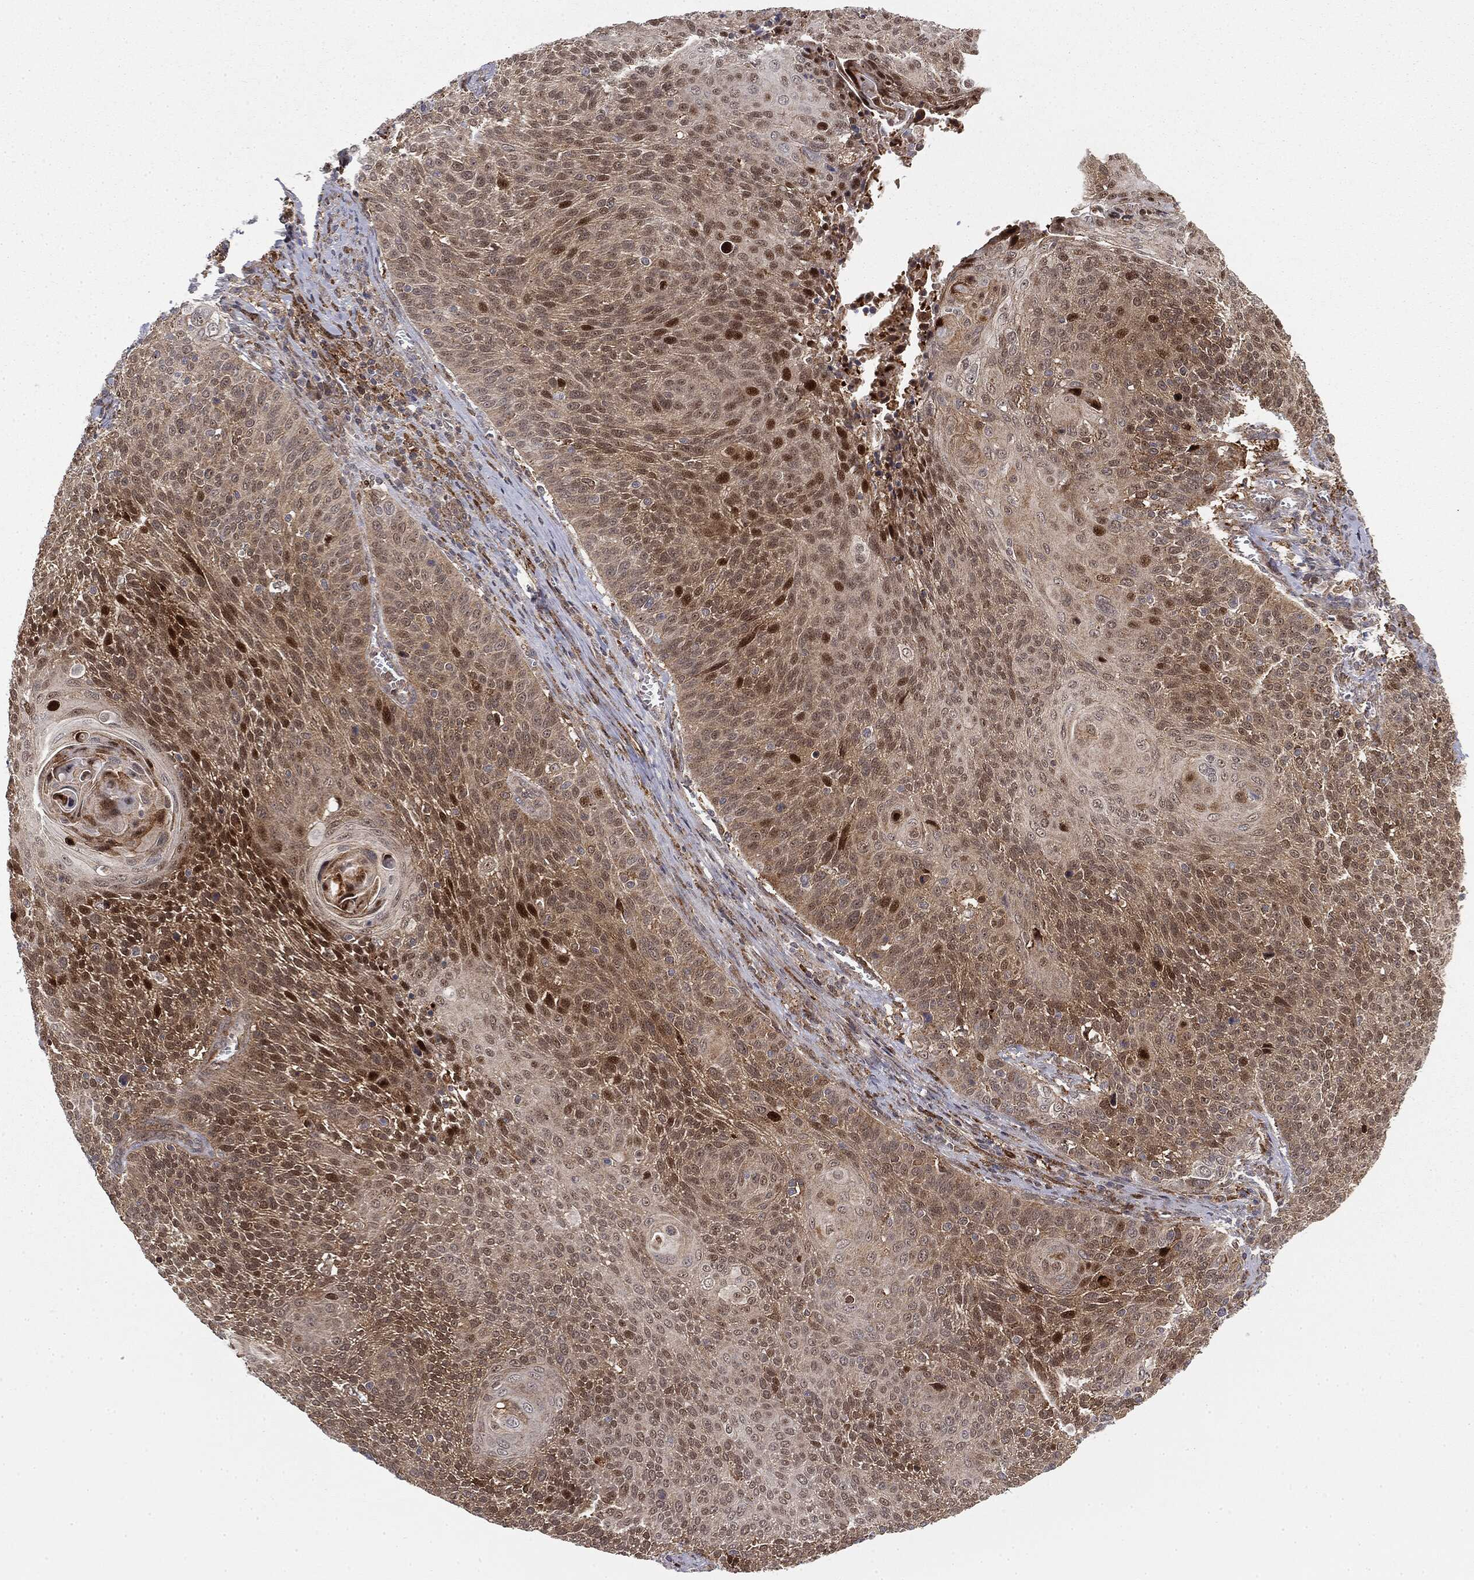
{"staining": {"intensity": "moderate", "quantity": "25%-75%", "location": "nuclear"}, "tissue": "cervical cancer", "cell_type": "Tumor cells", "image_type": "cancer", "snomed": [{"axis": "morphology", "description": "Squamous cell carcinoma, NOS"}, {"axis": "topography", "description": "Cervix"}], "caption": "This is a photomicrograph of immunohistochemistry (IHC) staining of squamous cell carcinoma (cervical), which shows moderate staining in the nuclear of tumor cells.", "gene": "PTEN", "patient": {"sex": "female", "age": 31}}